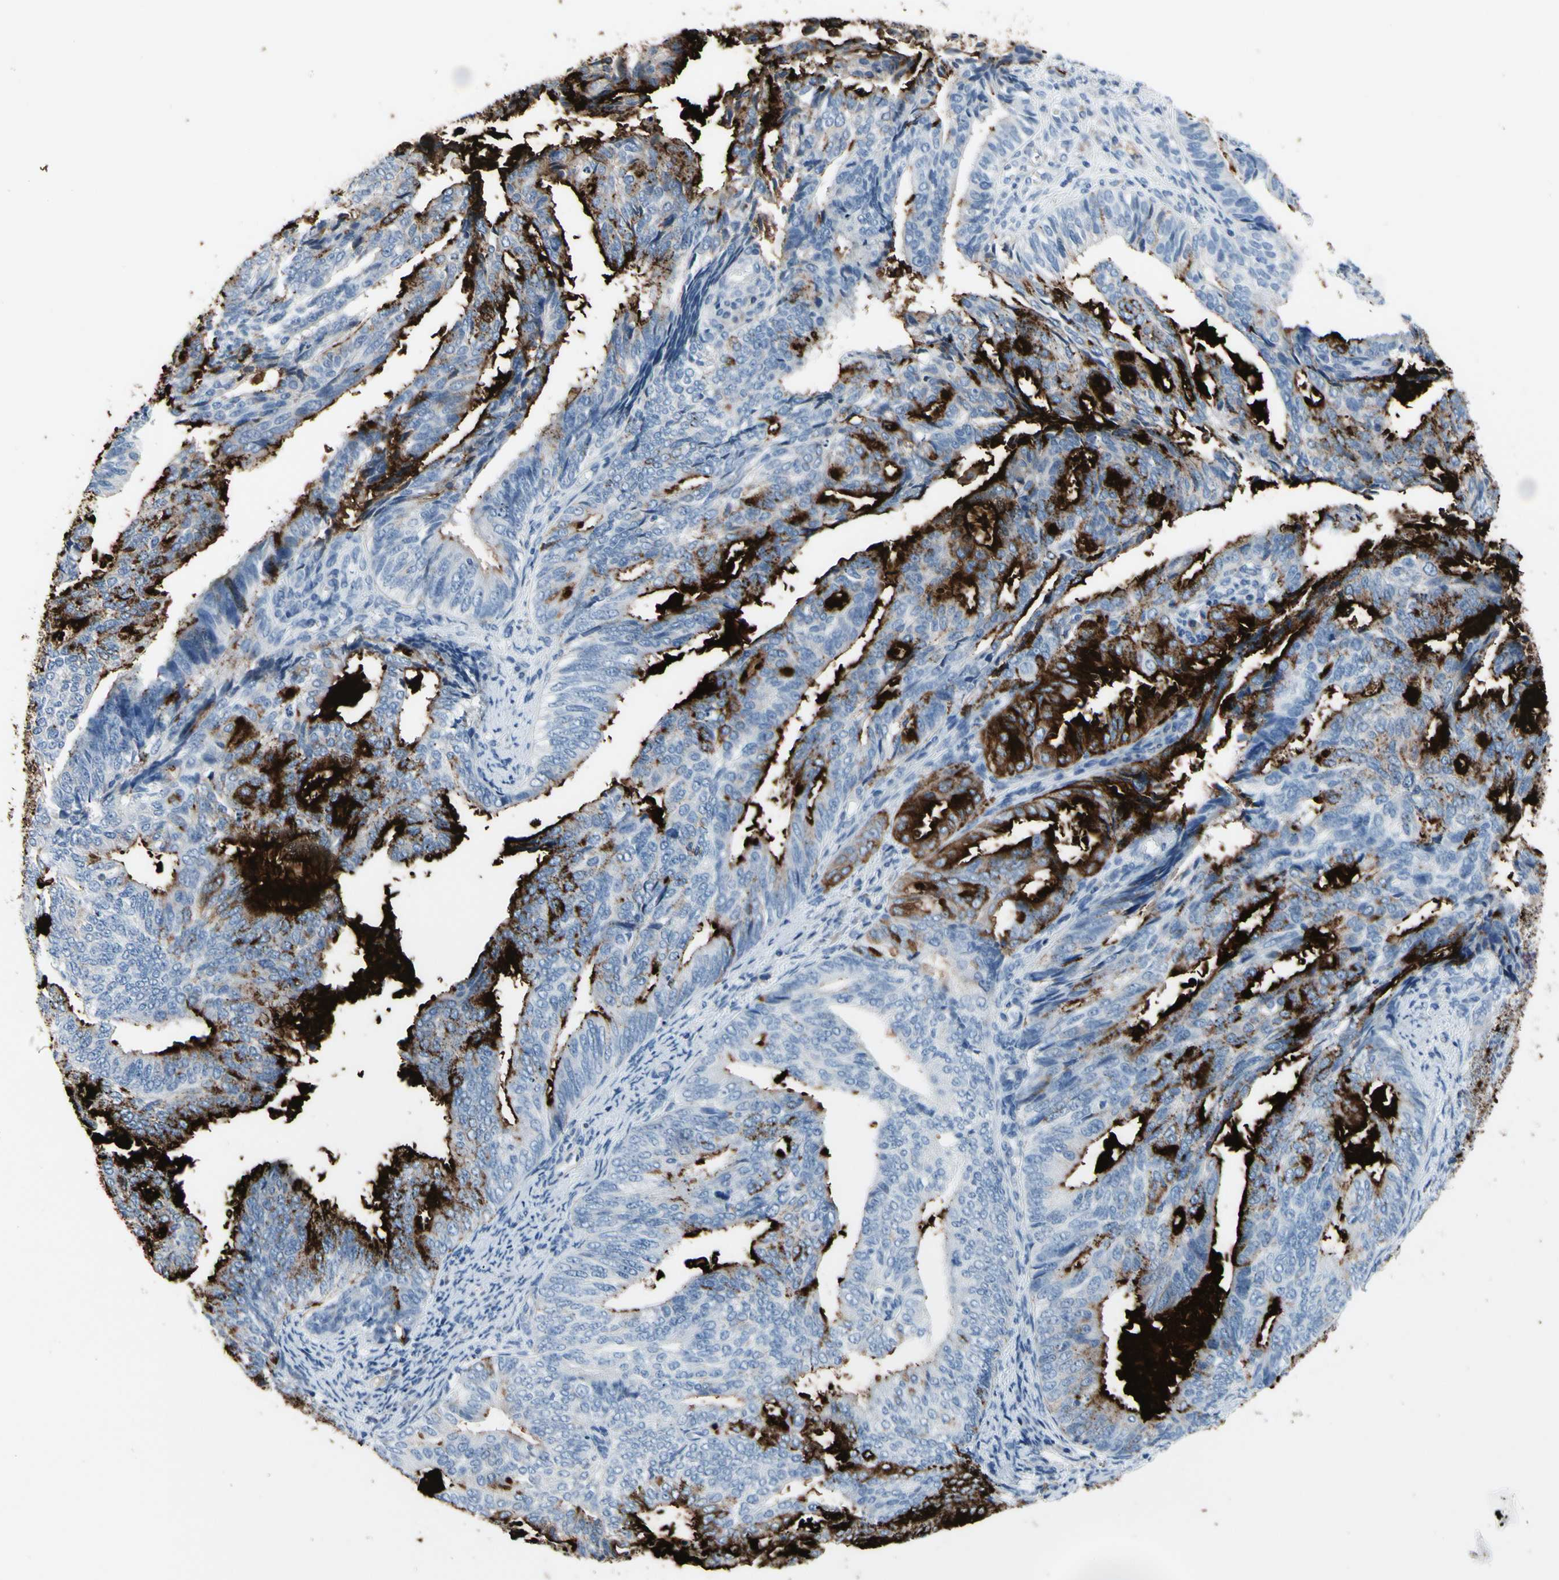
{"staining": {"intensity": "strong", "quantity": "25%-75%", "location": "cytoplasmic/membranous"}, "tissue": "endometrial cancer", "cell_type": "Tumor cells", "image_type": "cancer", "snomed": [{"axis": "morphology", "description": "Adenocarcinoma, NOS"}, {"axis": "topography", "description": "Endometrium"}], "caption": "IHC photomicrograph of neoplastic tissue: adenocarcinoma (endometrial) stained using immunohistochemistry (IHC) shows high levels of strong protein expression localized specifically in the cytoplasmic/membranous of tumor cells, appearing as a cytoplasmic/membranous brown color.", "gene": "MUC5B", "patient": {"sex": "female", "age": 58}}